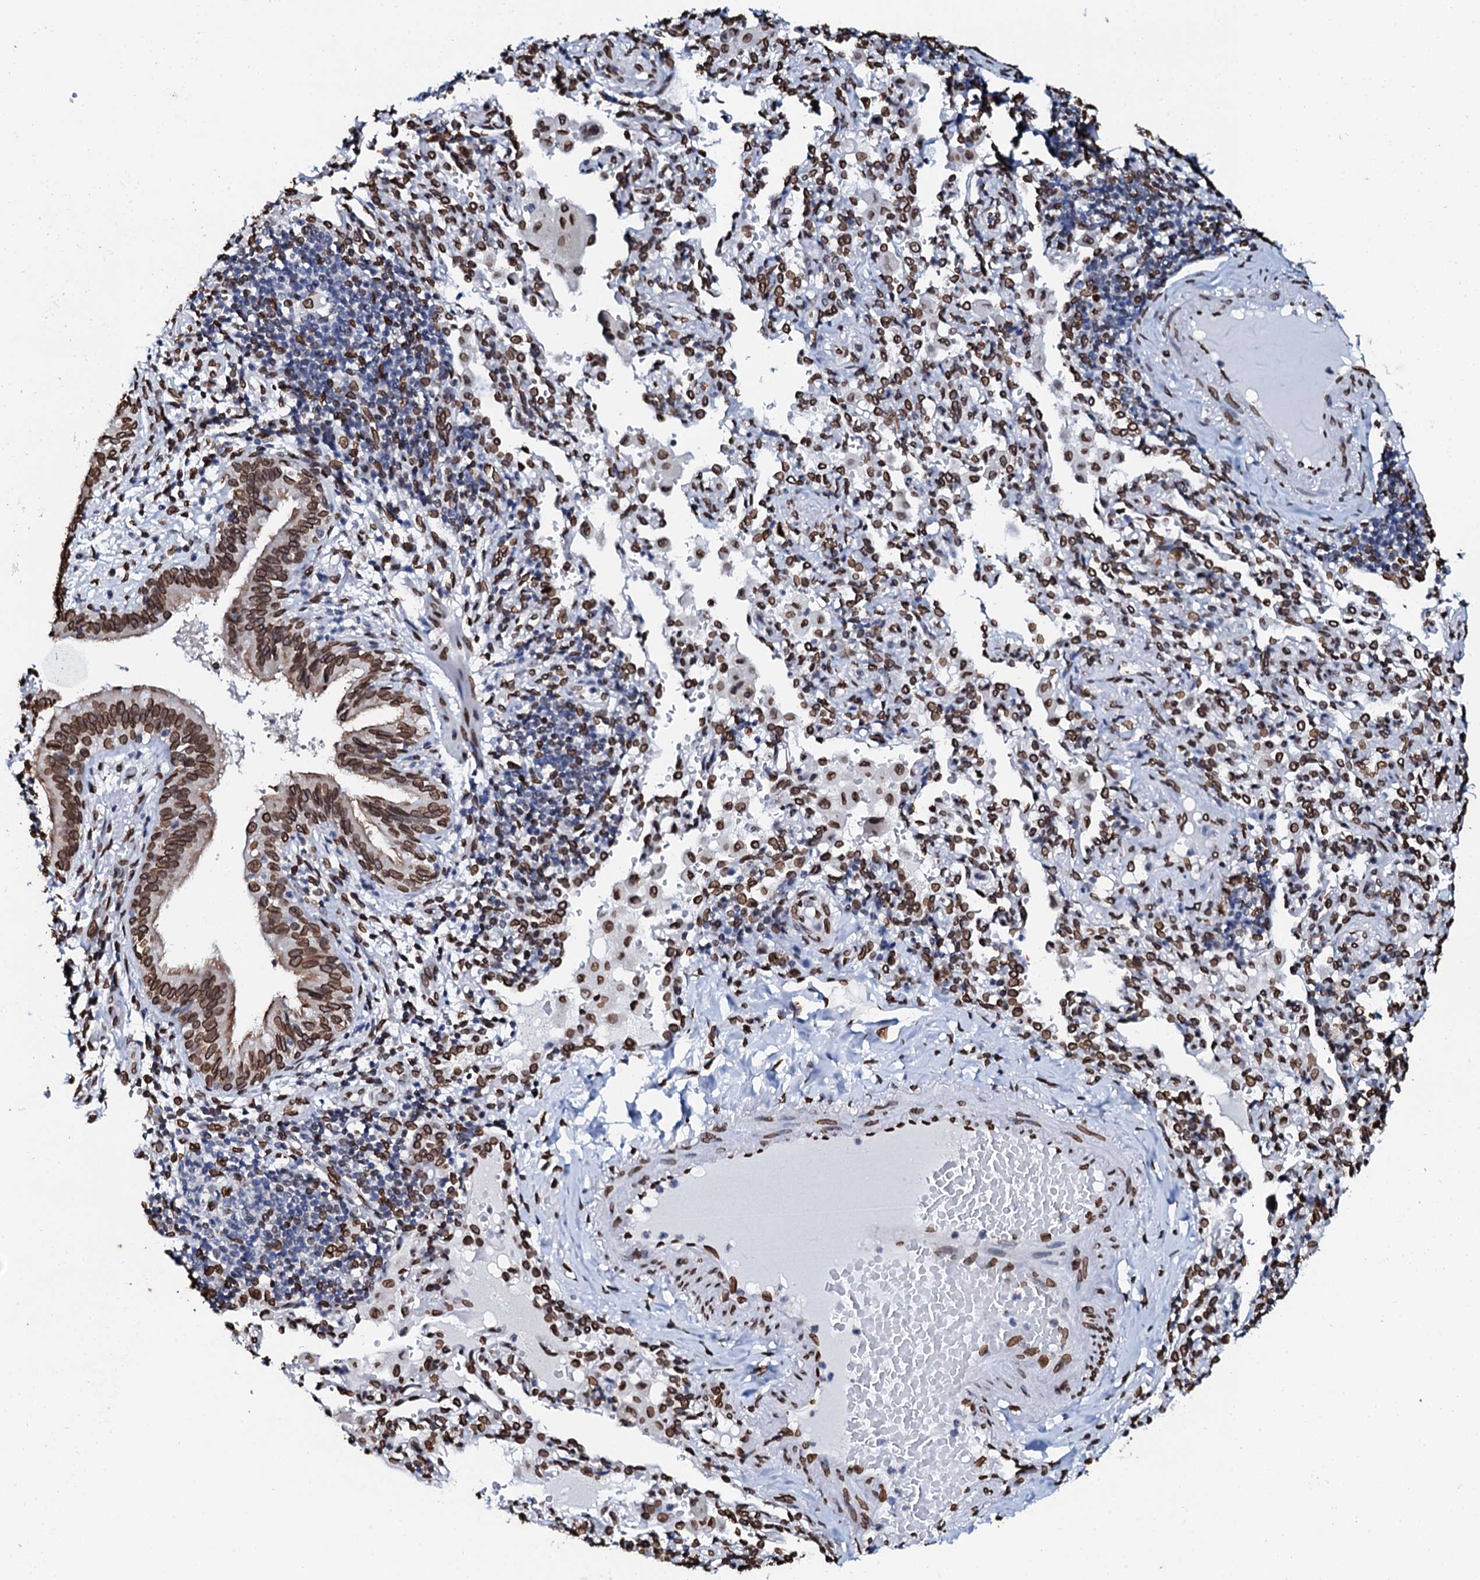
{"staining": {"intensity": "strong", "quantity": ">75%", "location": "nuclear"}, "tissue": "bronchus", "cell_type": "Respiratory epithelial cells", "image_type": "normal", "snomed": [{"axis": "morphology", "description": "Normal tissue, NOS"}, {"axis": "topography", "description": "Cartilage tissue"}, {"axis": "topography", "description": "Bronchus"}], "caption": "Respiratory epithelial cells demonstrate strong nuclear positivity in about >75% of cells in unremarkable bronchus.", "gene": "KATNAL2", "patient": {"sex": "female", "age": 36}}